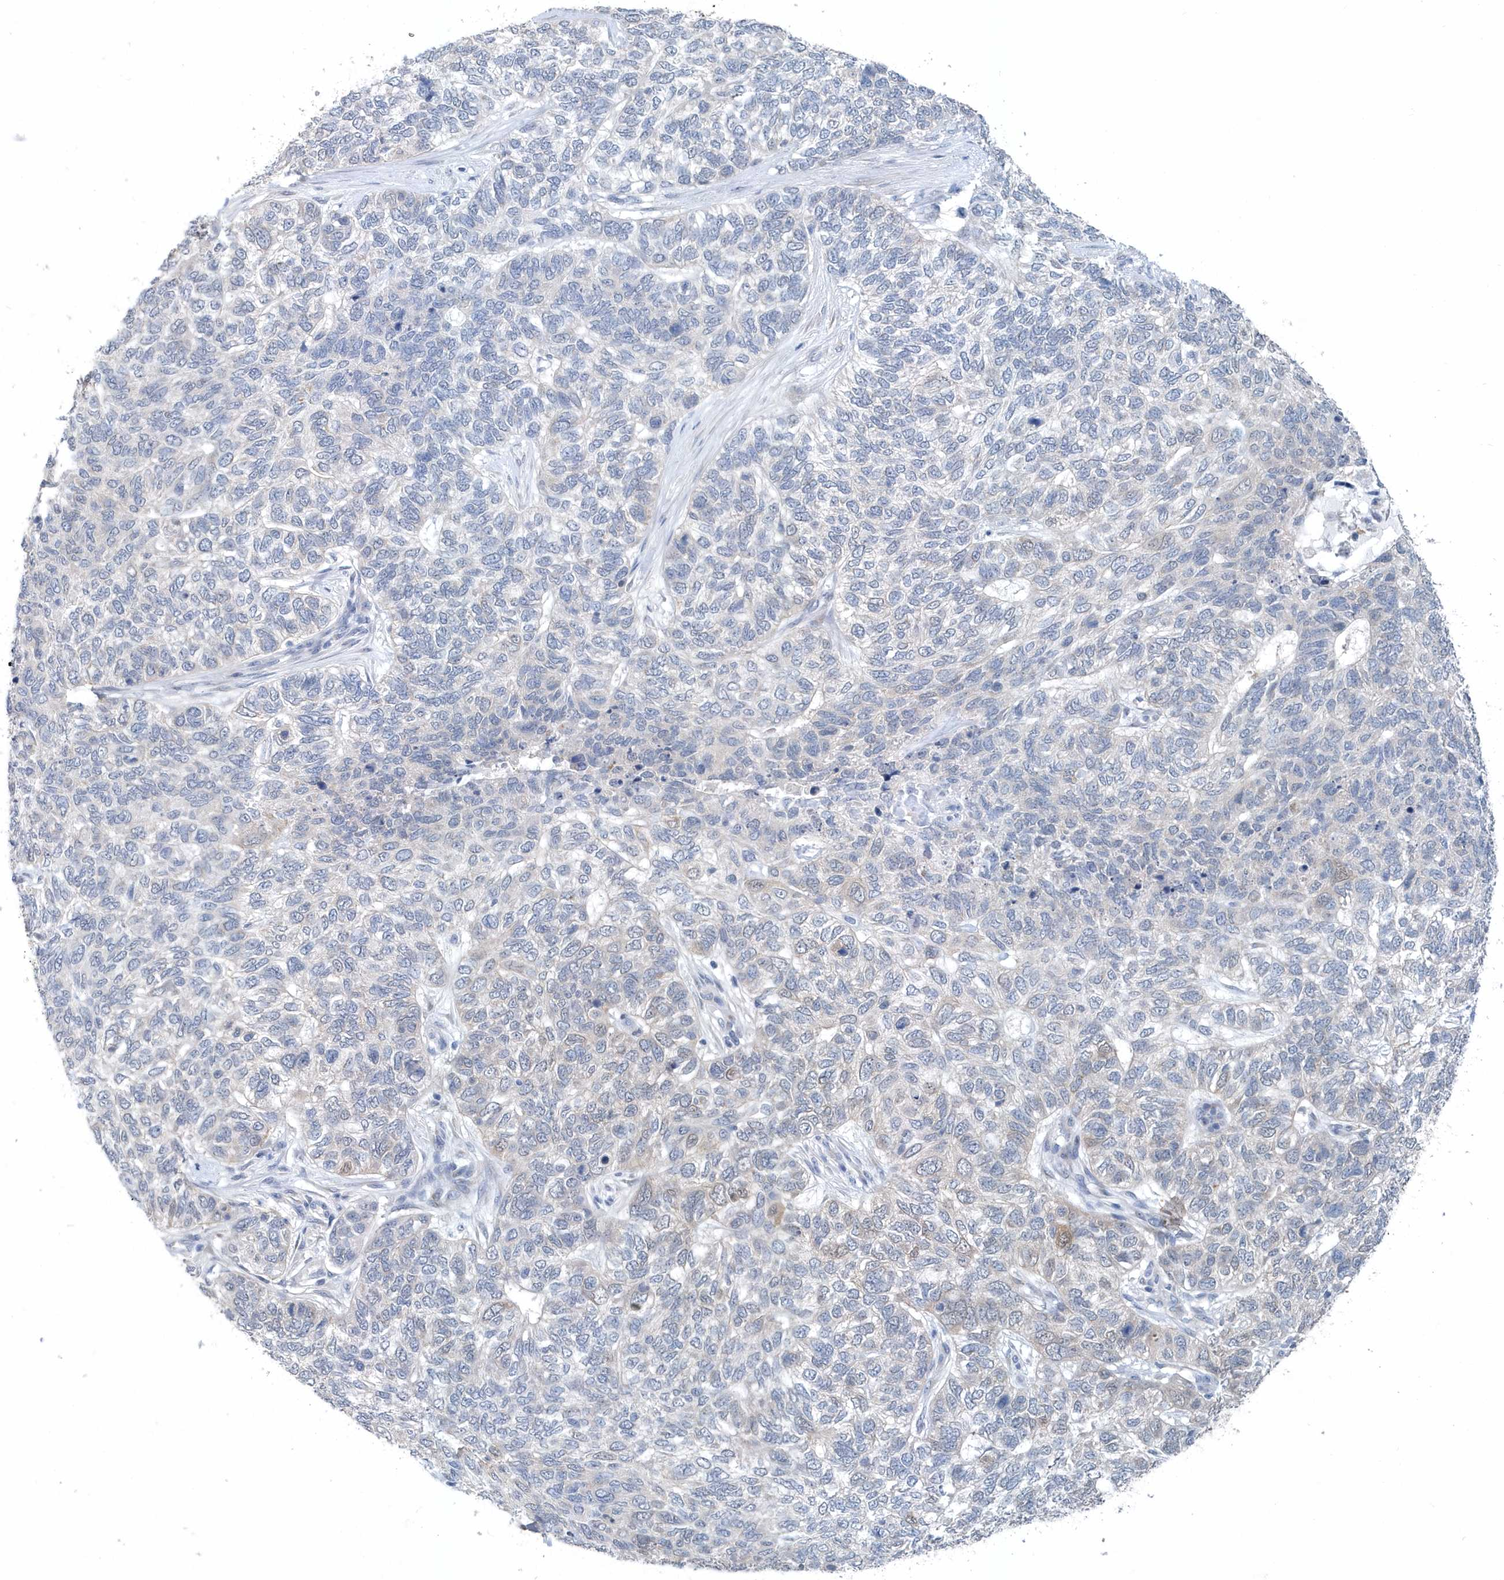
{"staining": {"intensity": "negative", "quantity": "none", "location": "none"}, "tissue": "skin cancer", "cell_type": "Tumor cells", "image_type": "cancer", "snomed": [{"axis": "morphology", "description": "Basal cell carcinoma"}, {"axis": "topography", "description": "Skin"}], "caption": "High magnification brightfield microscopy of basal cell carcinoma (skin) stained with DAB (brown) and counterstained with hematoxylin (blue): tumor cells show no significant positivity.", "gene": "PFN2", "patient": {"sex": "female", "age": 65}}